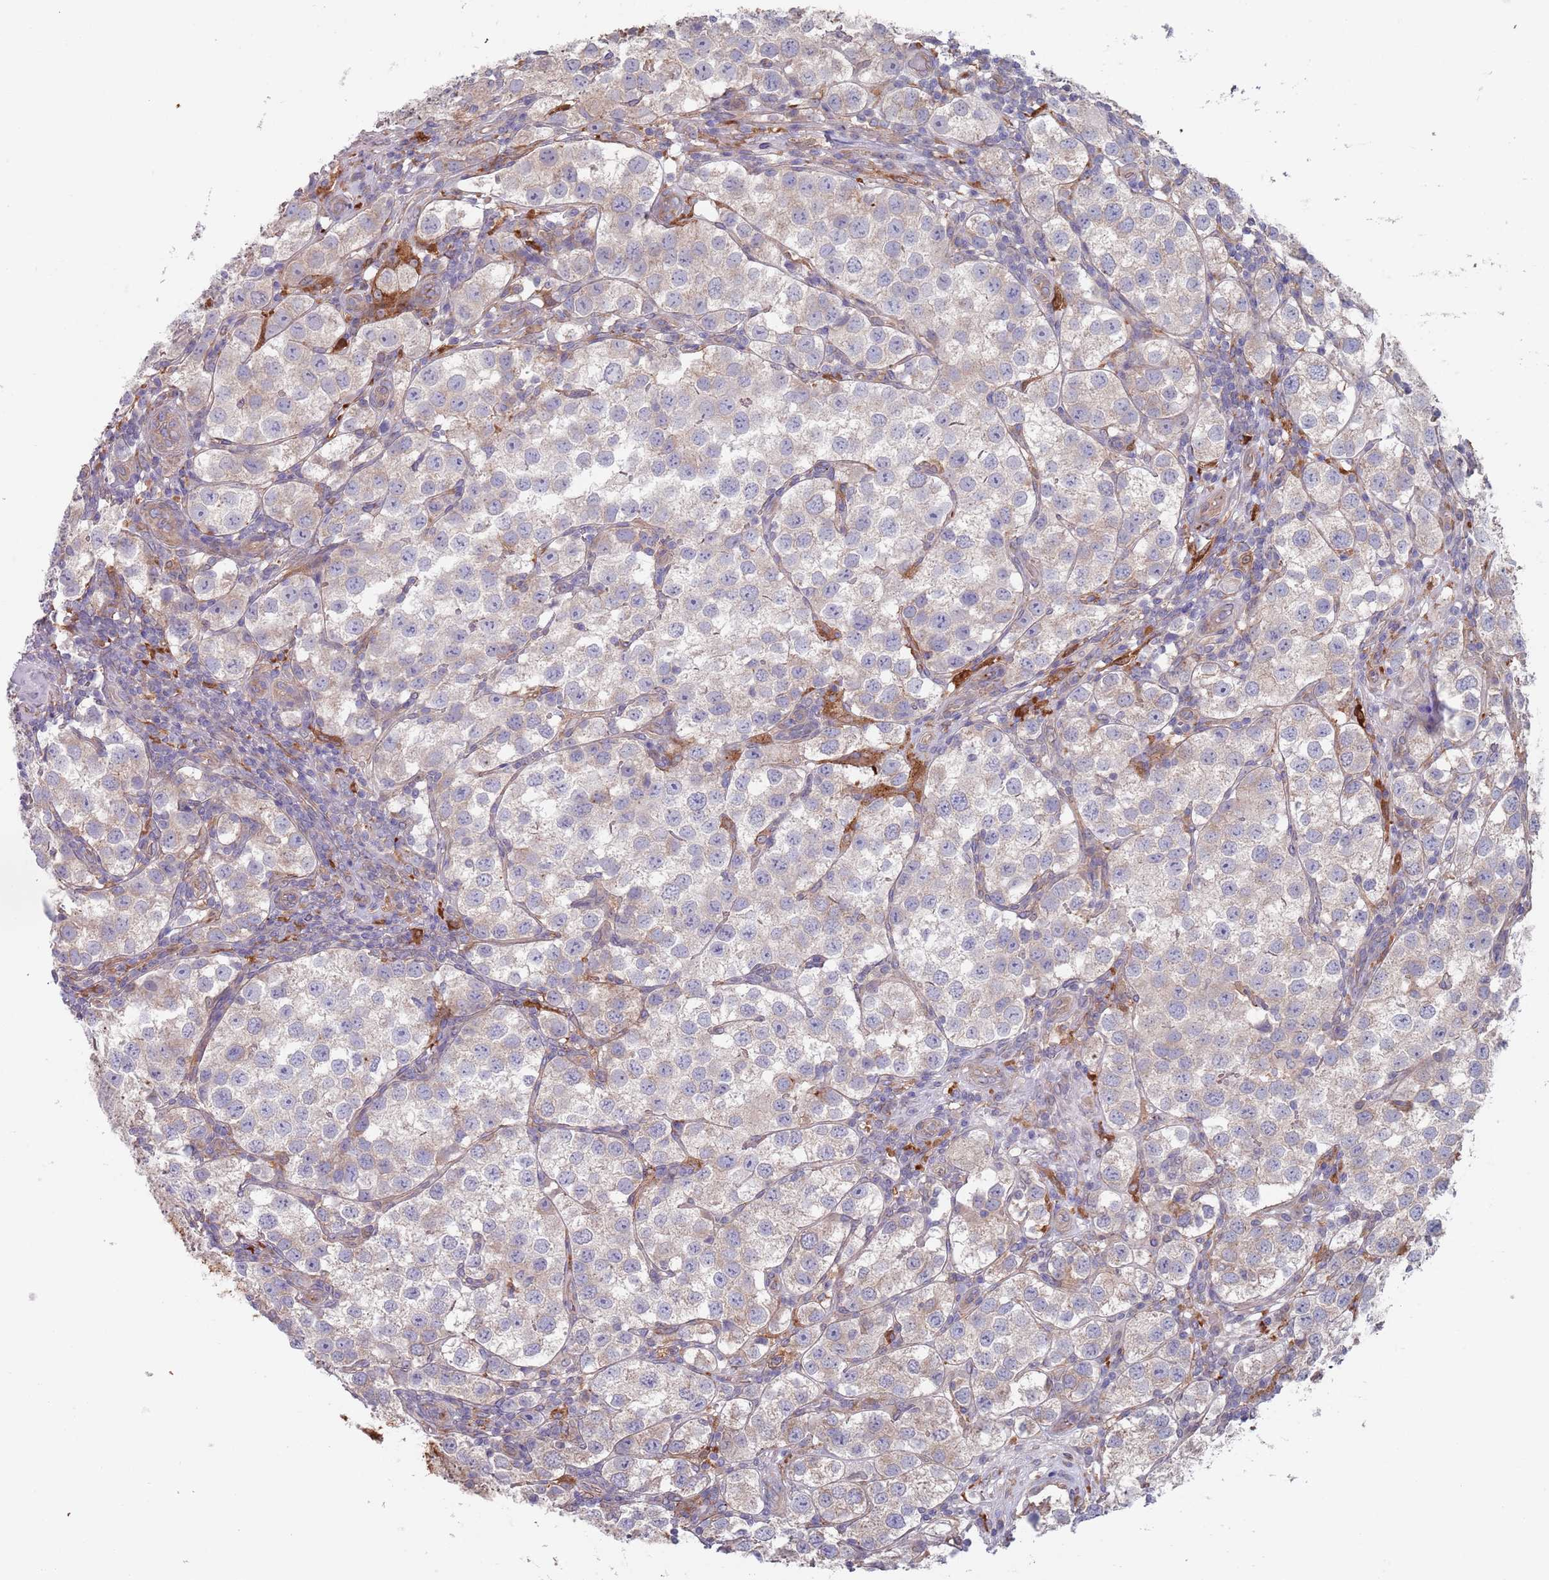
{"staining": {"intensity": "weak", "quantity": "25%-75%", "location": "cytoplasmic/membranous"}, "tissue": "testis cancer", "cell_type": "Tumor cells", "image_type": "cancer", "snomed": [{"axis": "morphology", "description": "Seminoma, NOS"}, {"axis": "topography", "description": "Testis"}], "caption": "Human testis seminoma stained with a brown dye shows weak cytoplasmic/membranous positive staining in approximately 25%-75% of tumor cells.", "gene": "APPL2", "patient": {"sex": "male", "age": 37}}